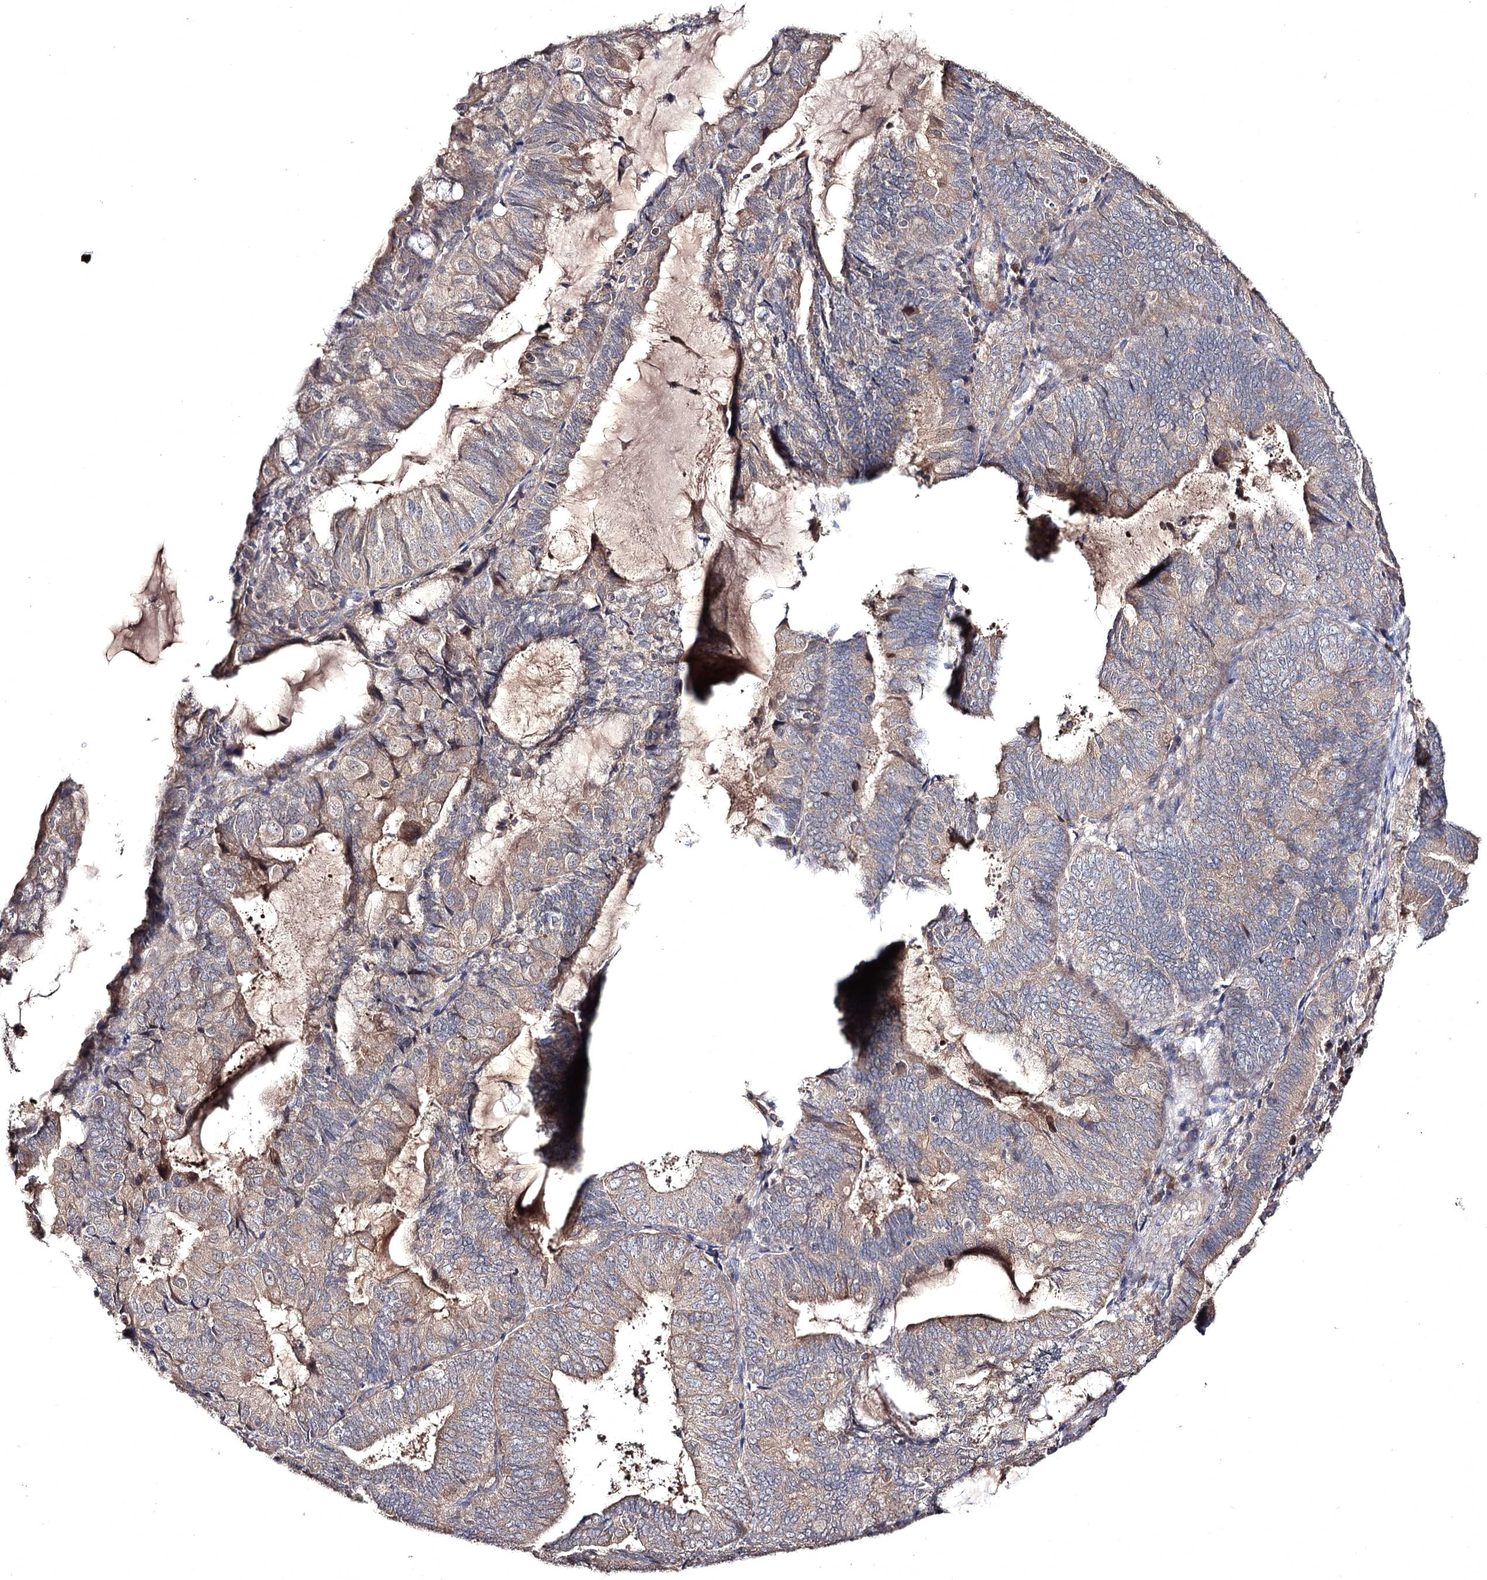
{"staining": {"intensity": "weak", "quantity": "25%-75%", "location": "cytoplasmic/membranous"}, "tissue": "endometrial cancer", "cell_type": "Tumor cells", "image_type": "cancer", "snomed": [{"axis": "morphology", "description": "Adenocarcinoma, NOS"}, {"axis": "topography", "description": "Endometrium"}], "caption": "Brown immunohistochemical staining in adenocarcinoma (endometrial) demonstrates weak cytoplasmic/membranous positivity in about 25%-75% of tumor cells. (brown staining indicates protein expression, while blue staining denotes nuclei).", "gene": "SEMA4G", "patient": {"sex": "female", "age": 81}}